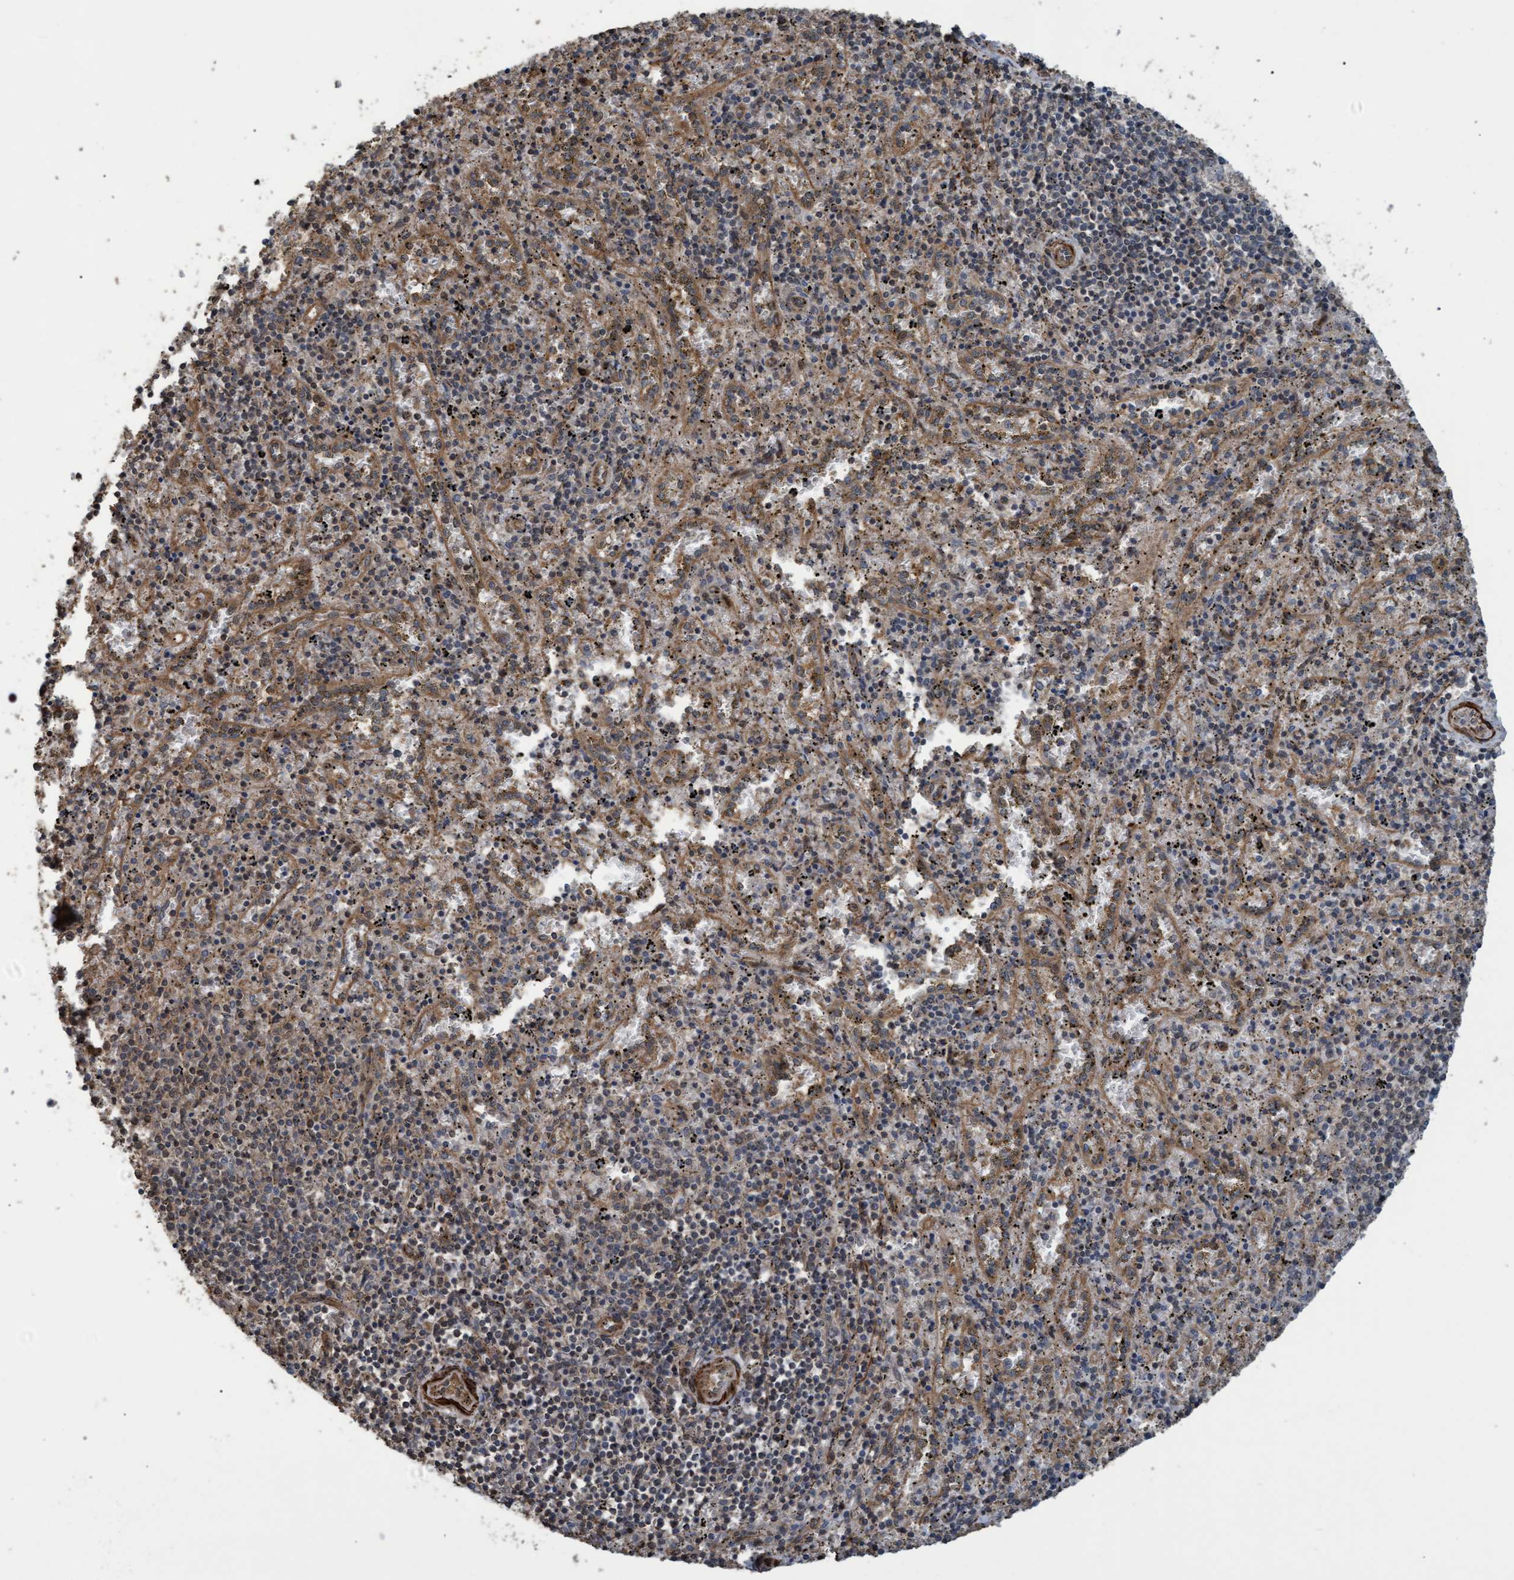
{"staining": {"intensity": "moderate", "quantity": "25%-75%", "location": "cytoplasmic/membranous"}, "tissue": "spleen", "cell_type": "Cells in red pulp", "image_type": "normal", "snomed": [{"axis": "morphology", "description": "Normal tissue, NOS"}, {"axis": "topography", "description": "Spleen"}], "caption": "This image demonstrates benign spleen stained with immunohistochemistry to label a protein in brown. The cytoplasmic/membranous of cells in red pulp show moderate positivity for the protein. Nuclei are counter-stained blue.", "gene": "GGT6", "patient": {"sex": "male", "age": 11}}